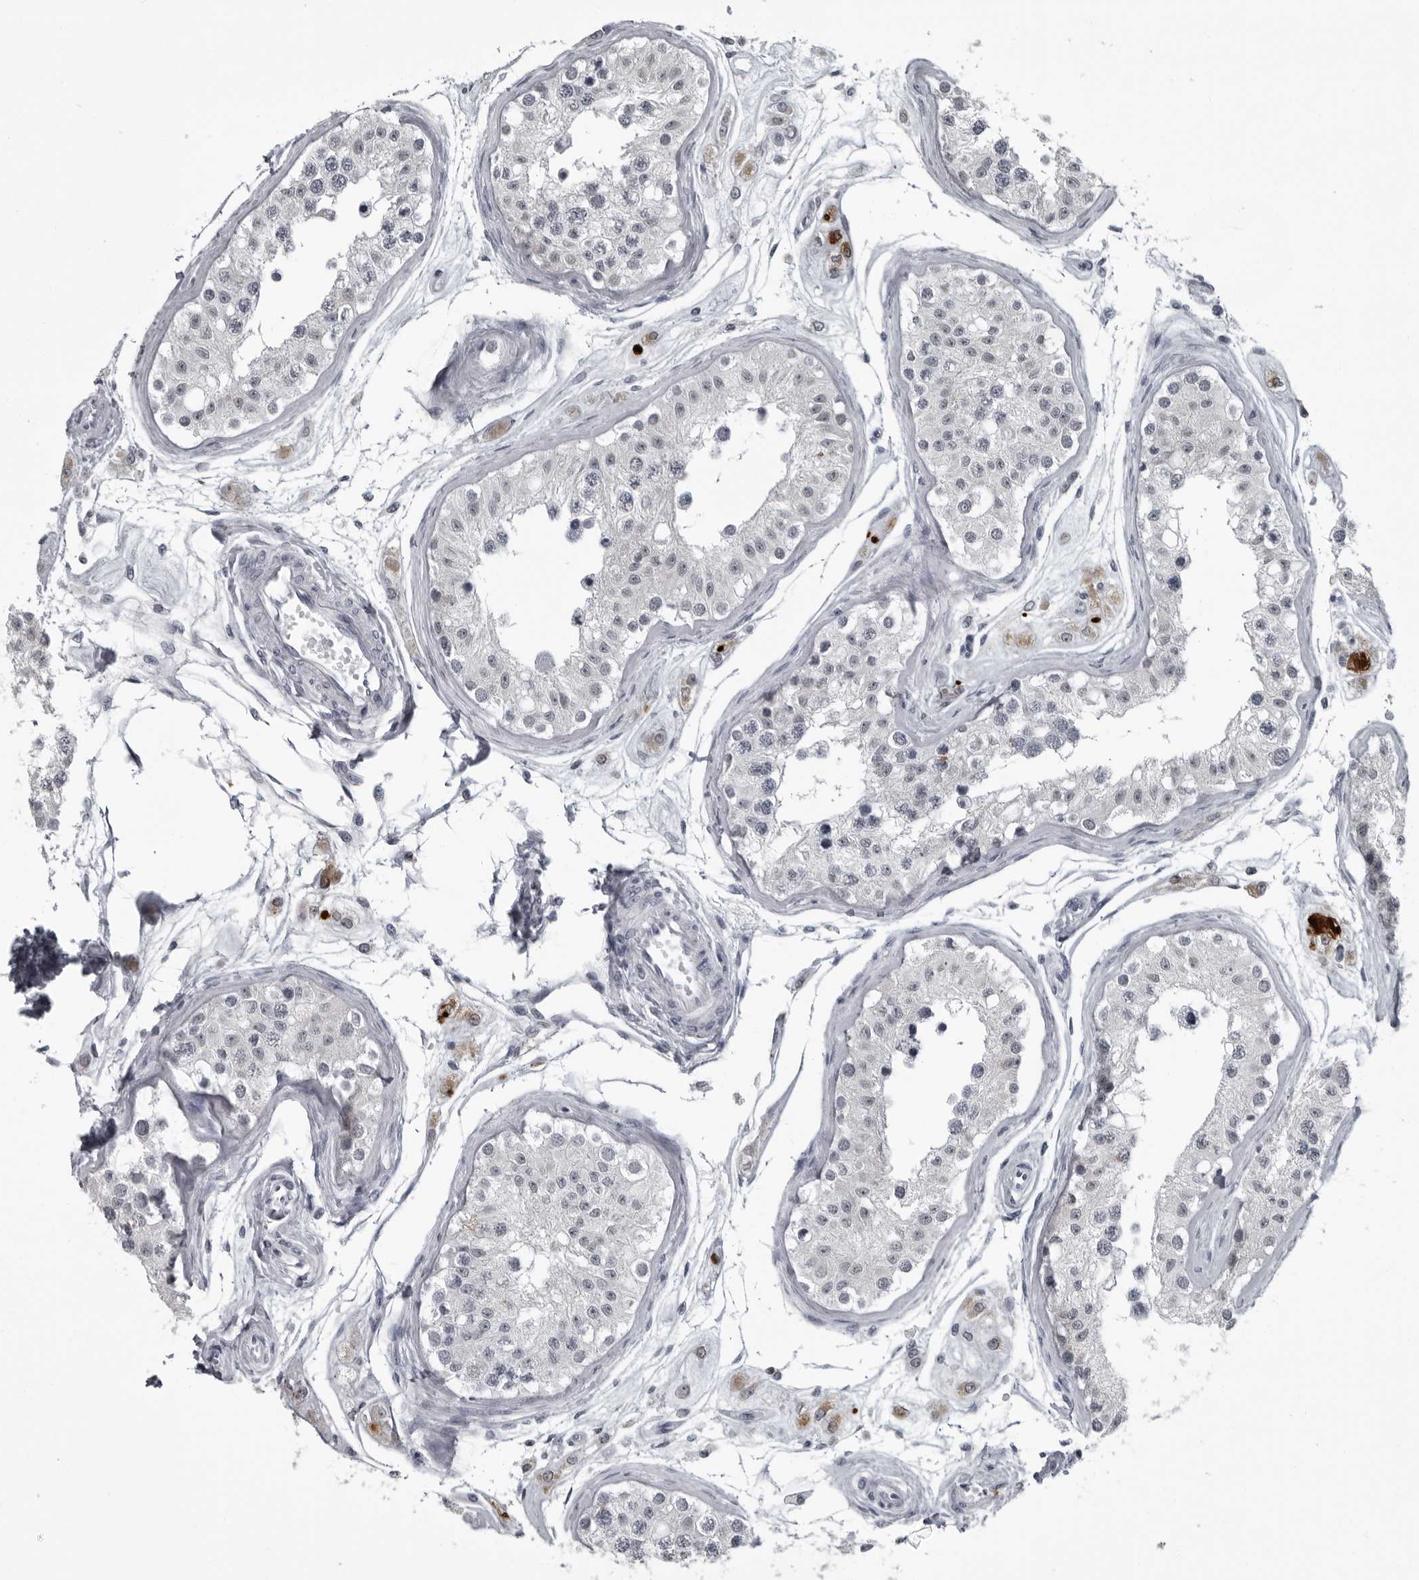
{"staining": {"intensity": "negative", "quantity": "none", "location": "none"}, "tissue": "testis", "cell_type": "Cells in seminiferous ducts", "image_type": "normal", "snomed": [{"axis": "morphology", "description": "Normal tissue, NOS"}, {"axis": "morphology", "description": "Adenocarcinoma, metastatic, NOS"}, {"axis": "topography", "description": "Testis"}], "caption": "Normal testis was stained to show a protein in brown. There is no significant positivity in cells in seminiferous ducts.", "gene": "RTCA", "patient": {"sex": "male", "age": 26}}